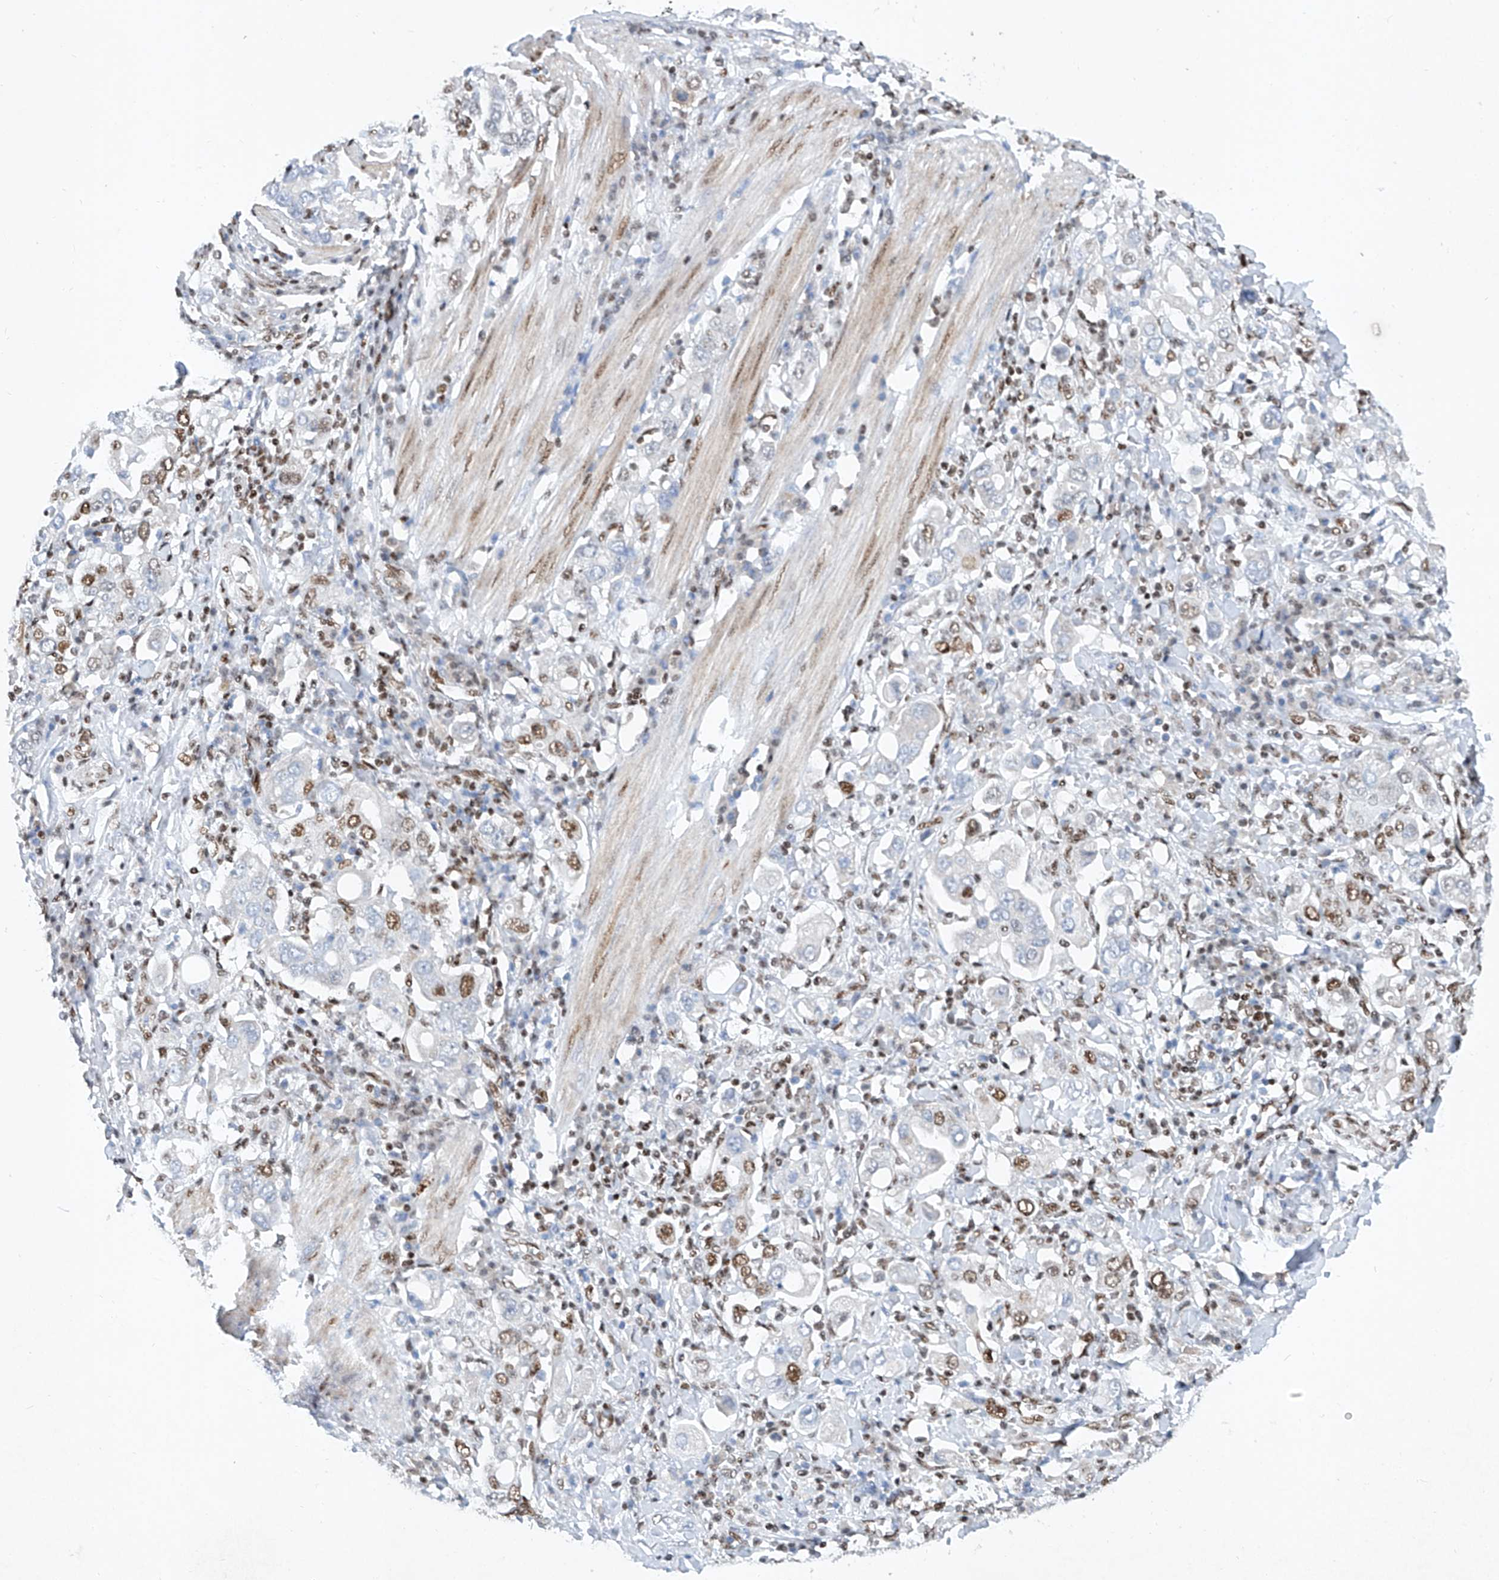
{"staining": {"intensity": "moderate", "quantity": "<25%", "location": "nuclear"}, "tissue": "stomach cancer", "cell_type": "Tumor cells", "image_type": "cancer", "snomed": [{"axis": "morphology", "description": "Adenocarcinoma, NOS"}, {"axis": "topography", "description": "Stomach, upper"}], "caption": "Immunohistochemistry micrograph of neoplastic tissue: human stomach cancer stained using immunohistochemistry (IHC) demonstrates low levels of moderate protein expression localized specifically in the nuclear of tumor cells, appearing as a nuclear brown color.", "gene": "TAF4", "patient": {"sex": "male", "age": 62}}